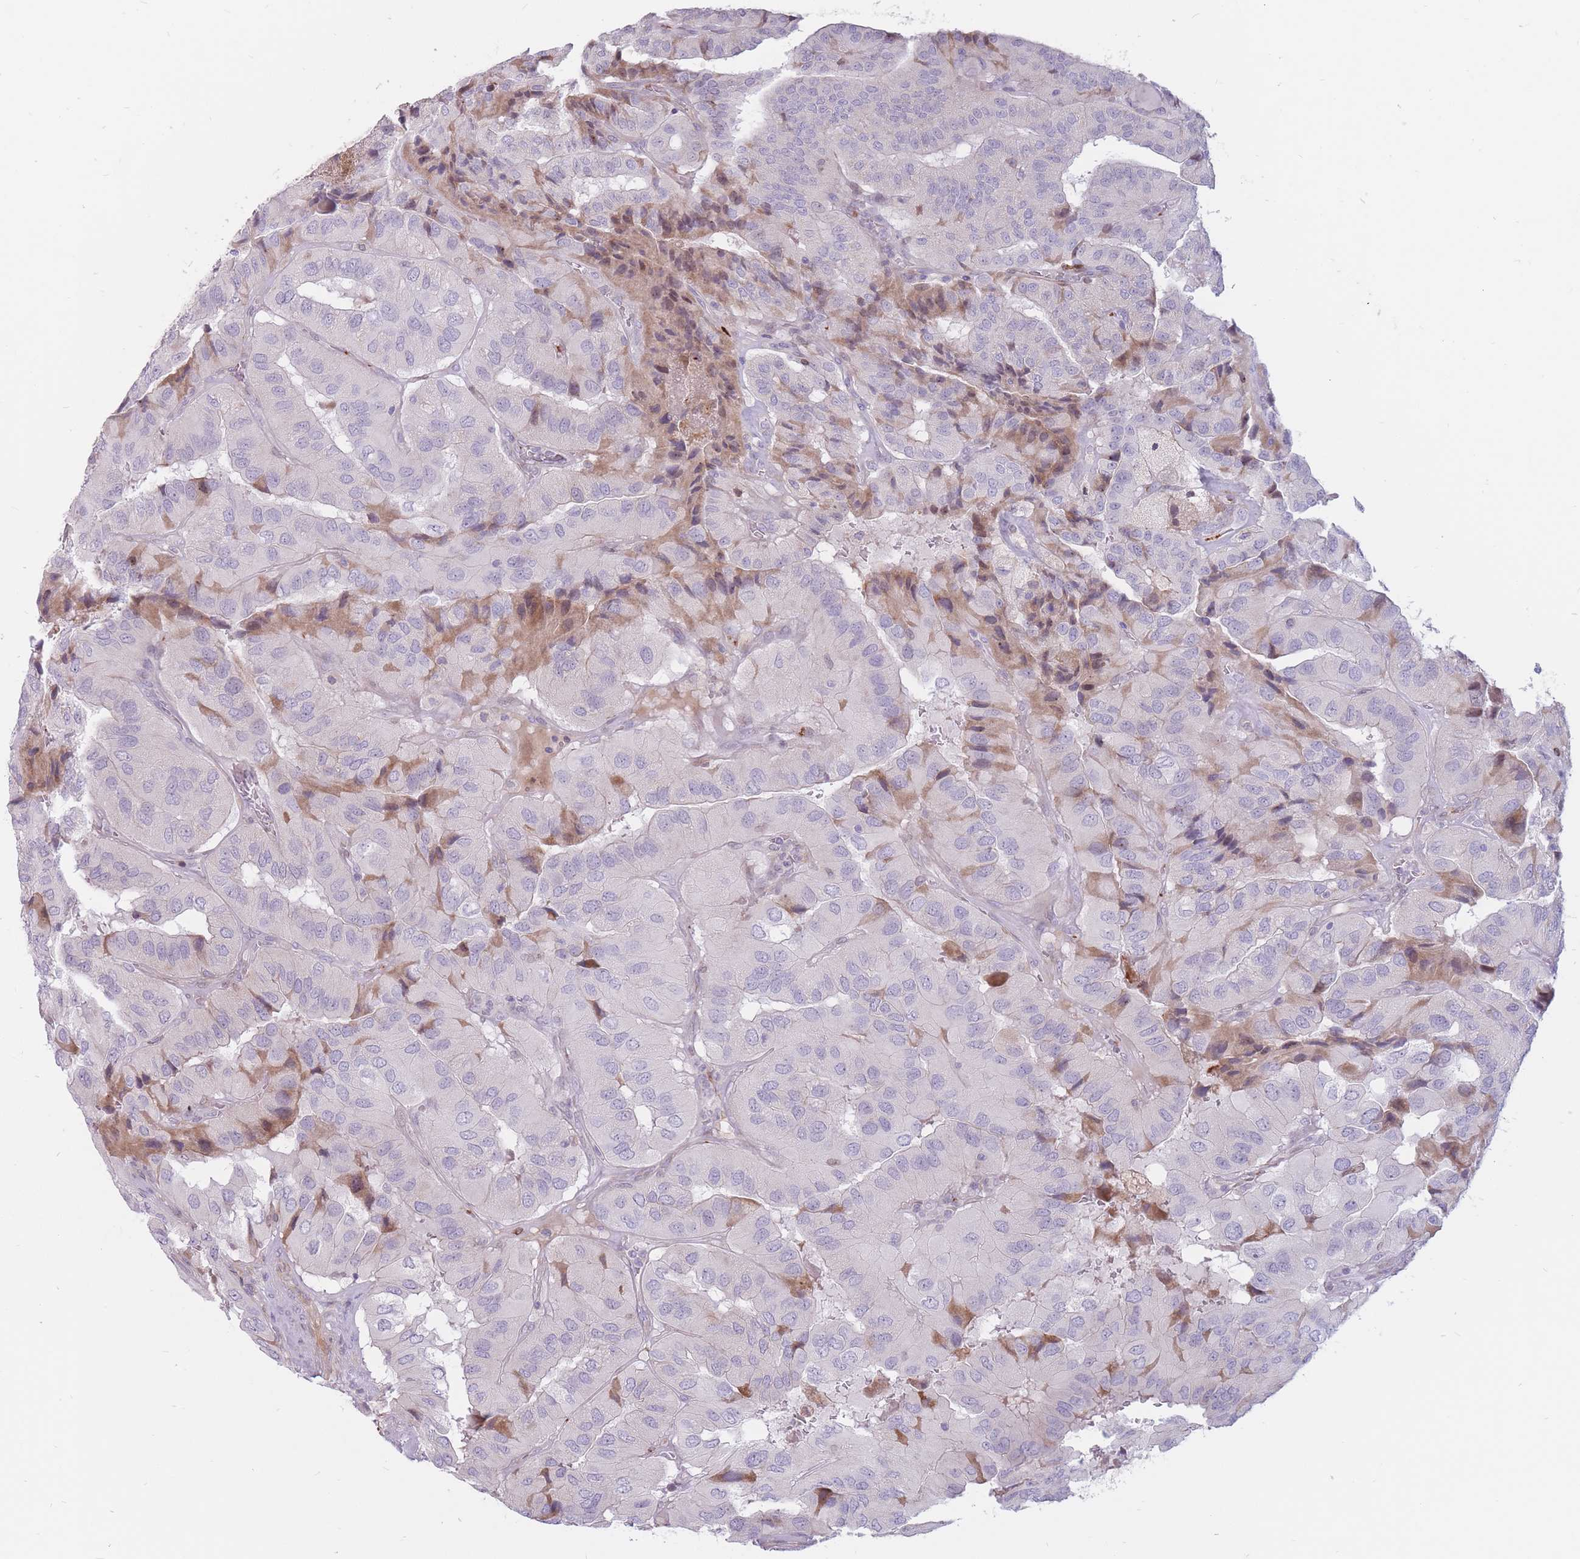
{"staining": {"intensity": "weak", "quantity": "<25%", "location": "cytoplasmic/membranous"}, "tissue": "thyroid cancer", "cell_type": "Tumor cells", "image_type": "cancer", "snomed": [{"axis": "morphology", "description": "Normal tissue, NOS"}, {"axis": "morphology", "description": "Papillary adenocarcinoma, NOS"}, {"axis": "topography", "description": "Thyroid gland"}], "caption": "Immunohistochemical staining of thyroid papillary adenocarcinoma exhibits no significant expression in tumor cells. (Immunohistochemistry, brightfield microscopy, high magnification).", "gene": "PTGDR", "patient": {"sex": "female", "age": 59}}